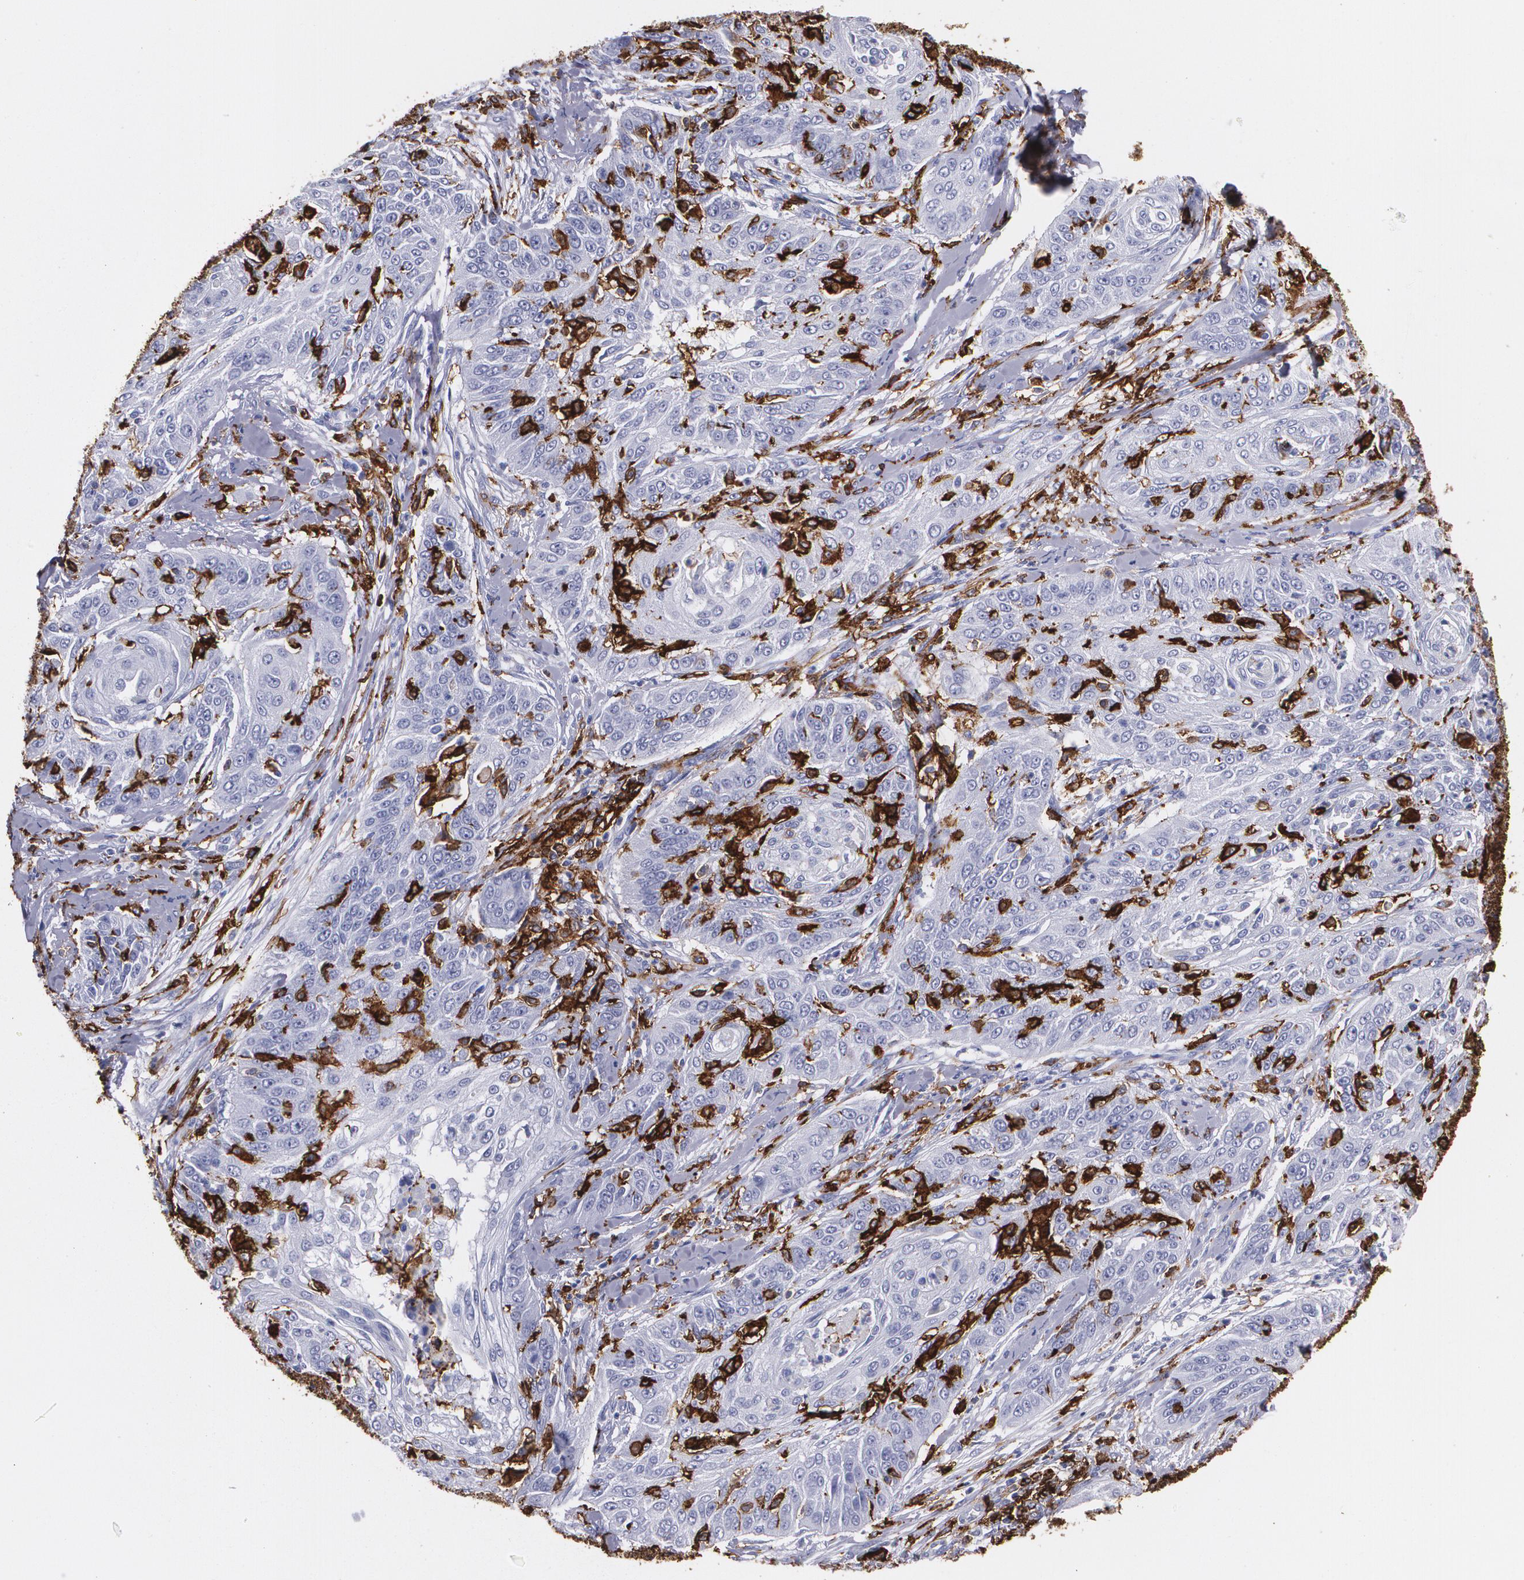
{"staining": {"intensity": "weak", "quantity": "<25%", "location": "cytoplasmic/membranous"}, "tissue": "cervical cancer", "cell_type": "Tumor cells", "image_type": "cancer", "snomed": [{"axis": "morphology", "description": "Squamous cell carcinoma, NOS"}, {"axis": "topography", "description": "Cervix"}], "caption": "Human squamous cell carcinoma (cervical) stained for a protein using immunohistochemistry (IHC) reveals no positivity in tumor cells.", "gene": "HLA-DRA", "patient": {"sex": "female", "age": 64}}